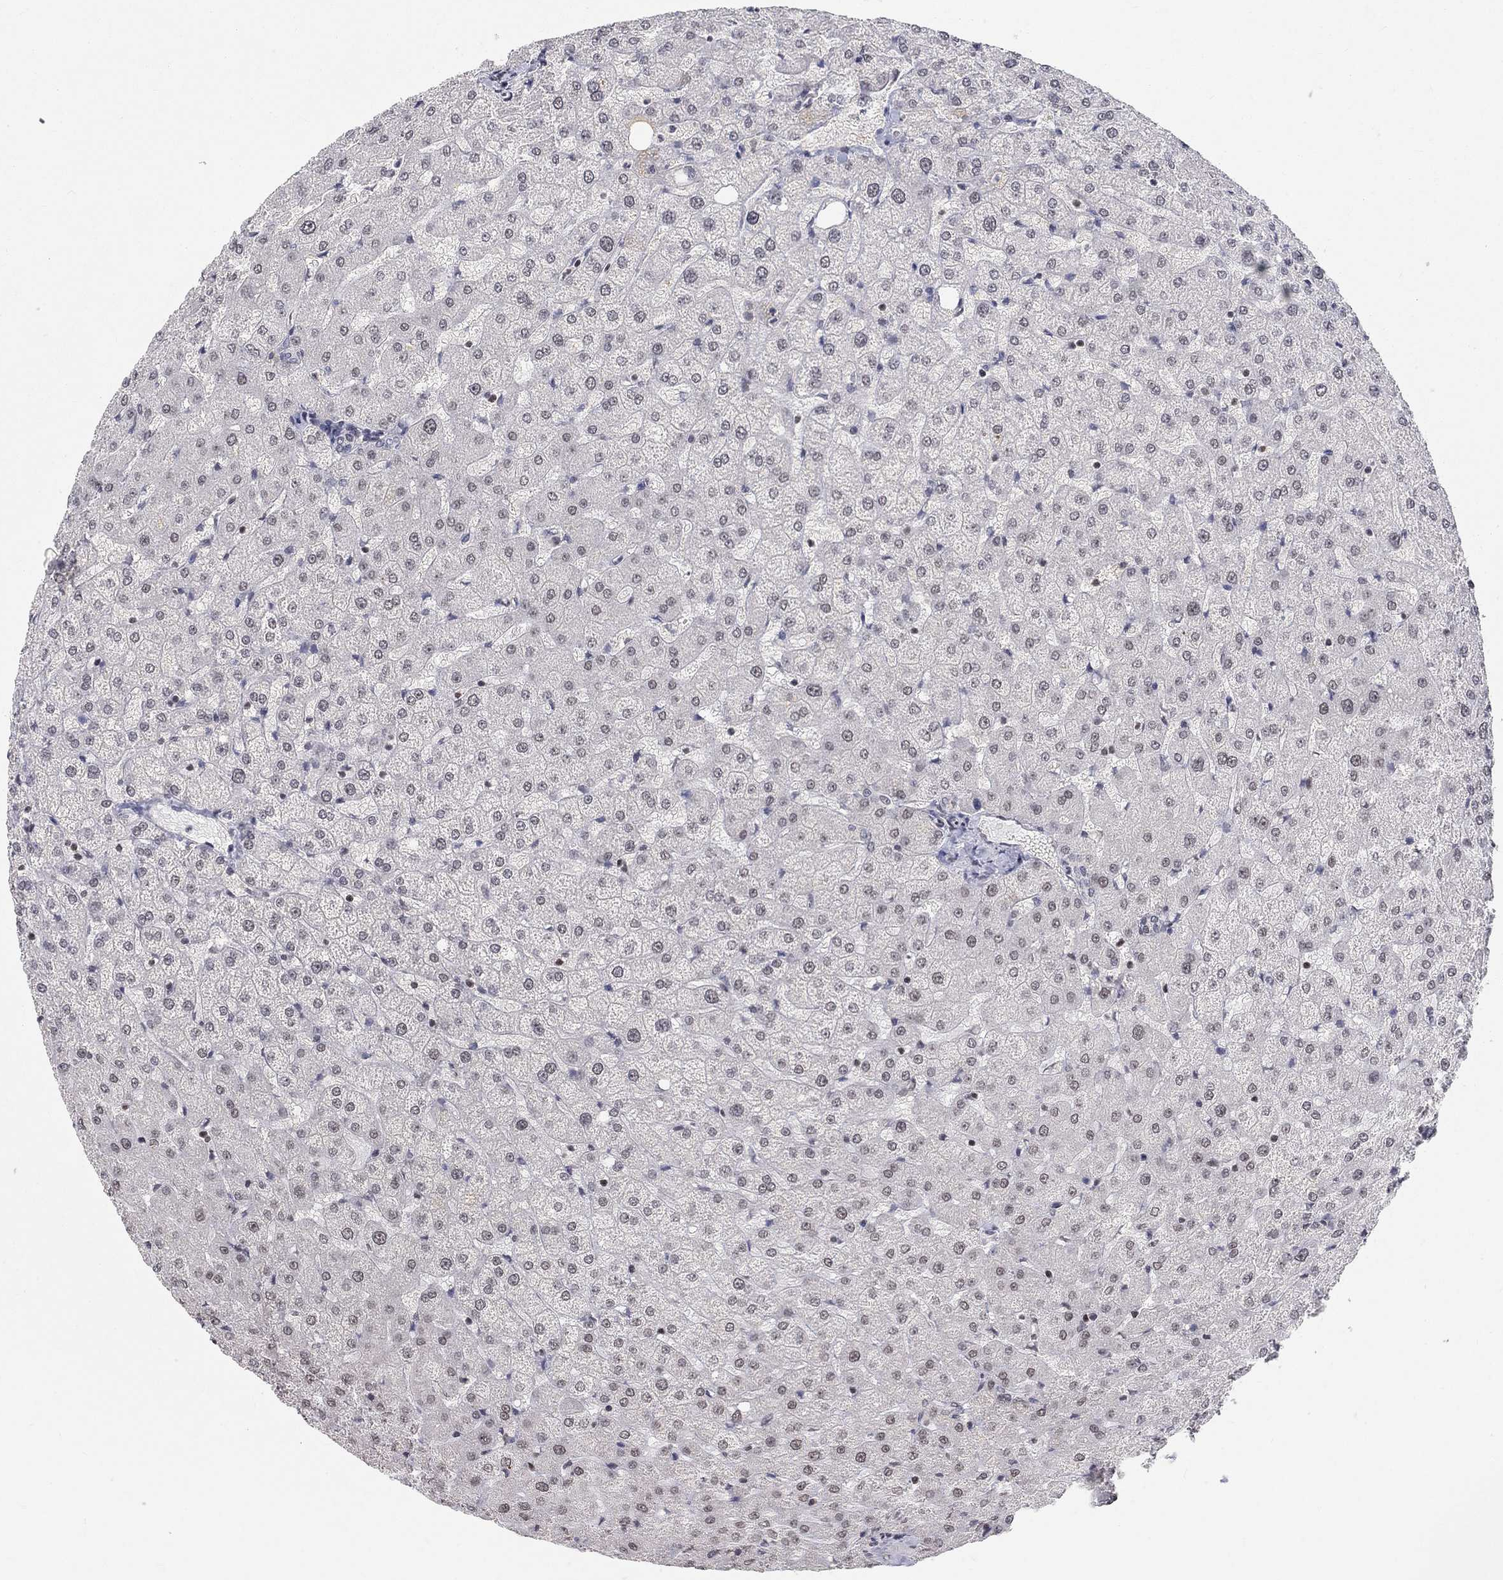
{"staining": {"intensity": "negative", "quantity": "none", "location": "none"}, "tissue": "liver", "cell_type": "Cholangiocytes", "image_type": "normal", "snomed": [{"axis": "morphology", "description": "Normal tissue, NOS"}, {"axis": "topography", "description": "Liver"}], "caption": "Immunohistochemistry (IHC) of unremarkable human liver displays no expression in cholangiocytes. (Immunohistochemistry, brightfield microscopy, high magnification).", "gene": "KLF12", "patient": {"sex": "female", "age": 50}}